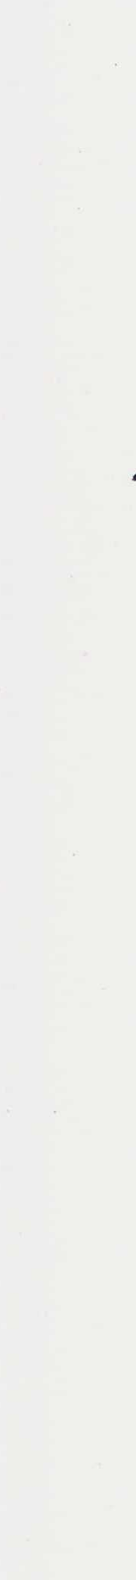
{"staining": {"intensity": "weak", "quantity": "<25%", "location": "cytoplasmic/membranous"}, "tissue": "ovarian cancer", "cell_type": "Tumor cells", "image_type": "cancer", "snomed": [{"axis": "morphology", "description": "Carcinoma, endometroid"}, {"axis": "morphology", "description": "Cystadenocarcinoma, serous, NOS"}, {"axis": "topography", "description": "Ovary"}], "caption": "Immunohistochemistry (IHC) of ovarian cancer (serous cystadenocarcinoma) demonstrates no expression in tumor cells.", "gene": "IGBP1", "patient": {"sex": "female", "age": 45}}